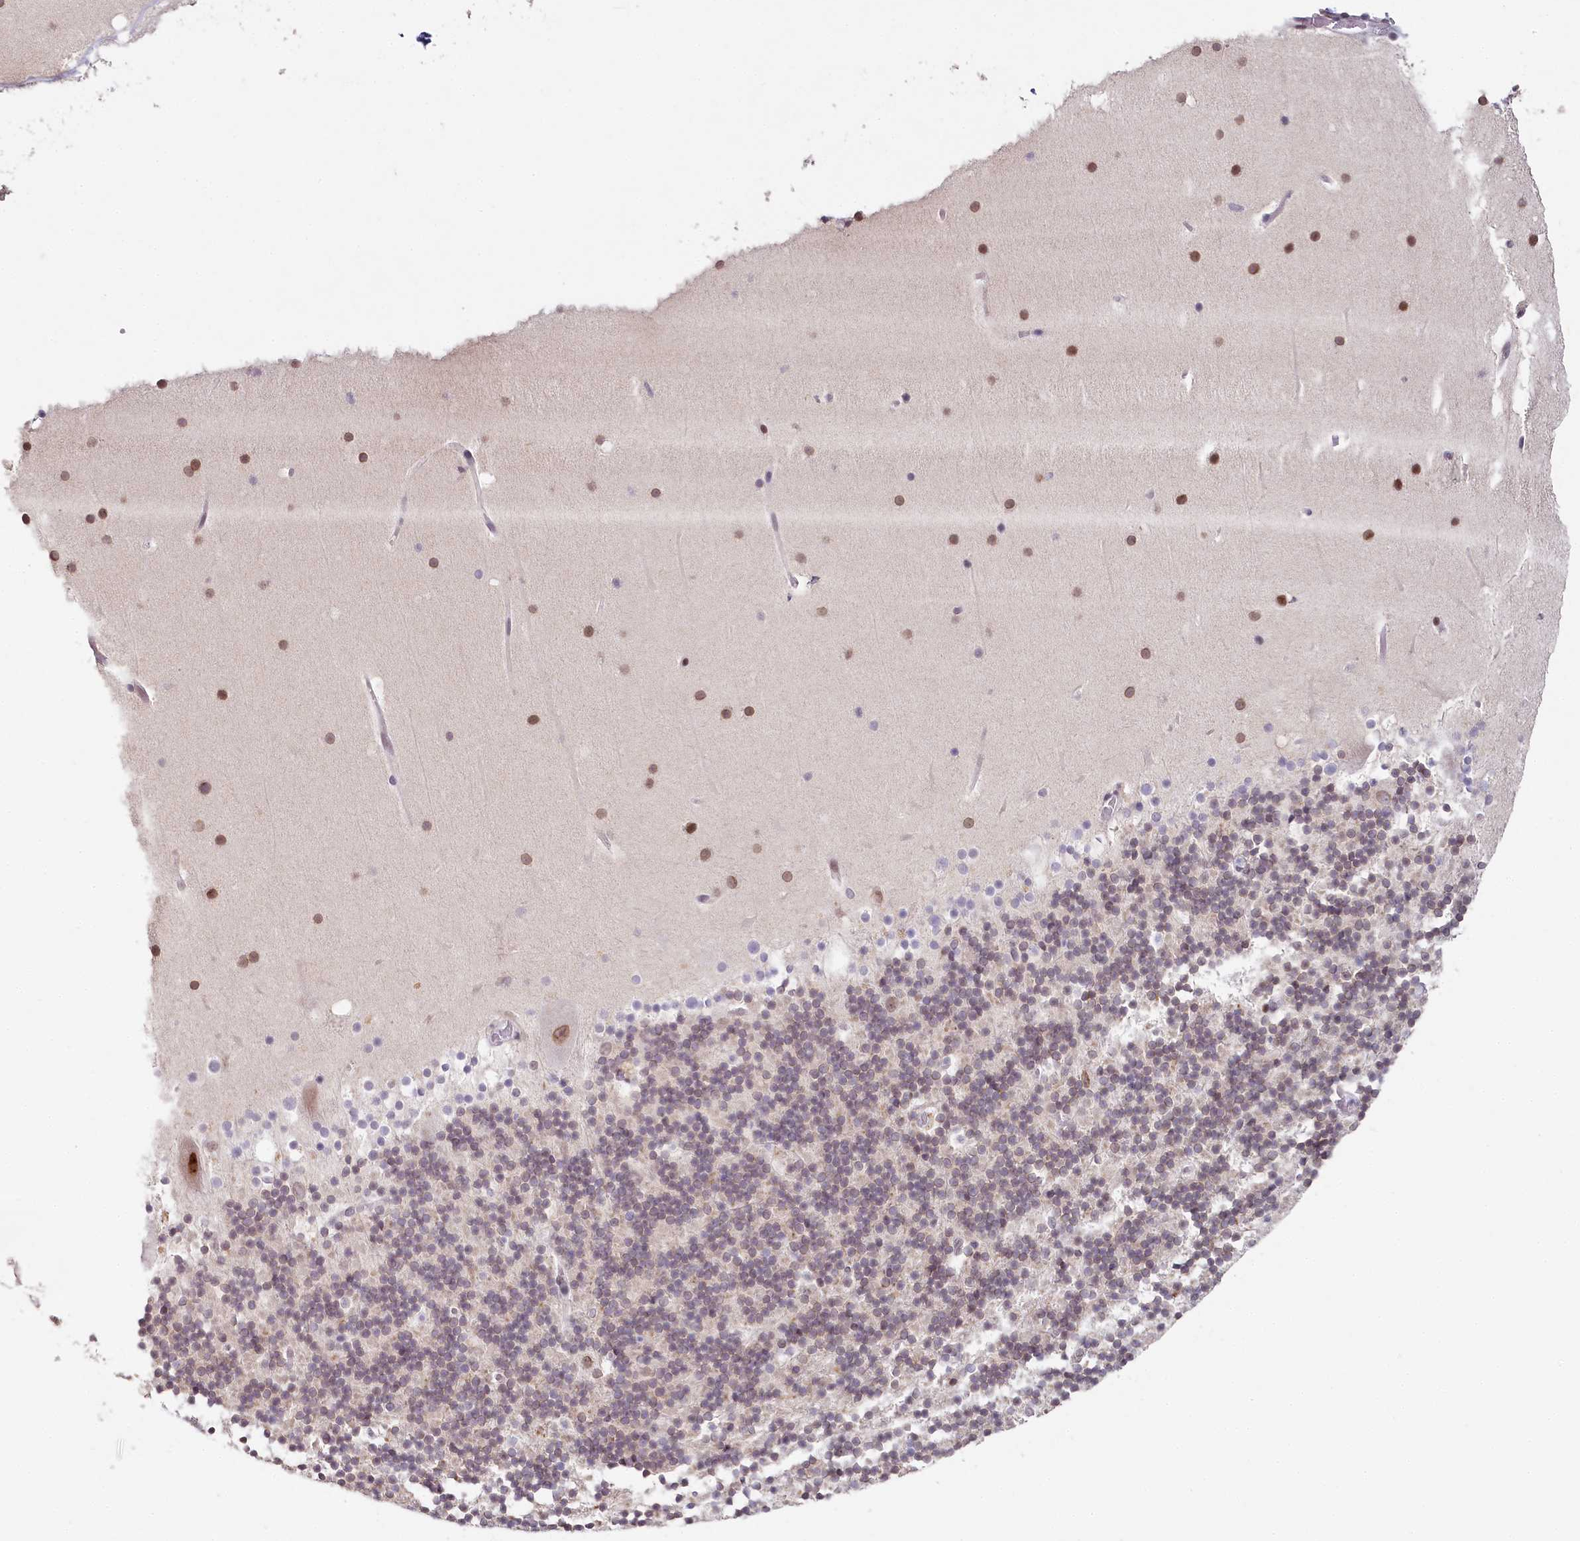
{"staining": {"intensity": "moderate", "quantity": "25%-75%", "location": "cytoplasmic/membranous,nuclear"}, "tissue": "cerebellum", "cell_type": "Cells in granular layer", "image_type": "normal", "snomed": [{"axis": "morphology", "description": "Normal tissue, NOS"}, {"axis": "topography", "description": "Cerebellum"}], "caption": "The immunohistochemical stain shows moderate cytoplasmic/membranous,nuclear staining in cells in granular layer of unremarkable cerebellum. The staining is performed using DAB (3,3'-diaminobenzidine) brown chromogen to label protein expression. The nuclei are counter-stained blue using hematoxylin.", "gene": "HPD", "patient": {"sex": "male", "age": 57}}